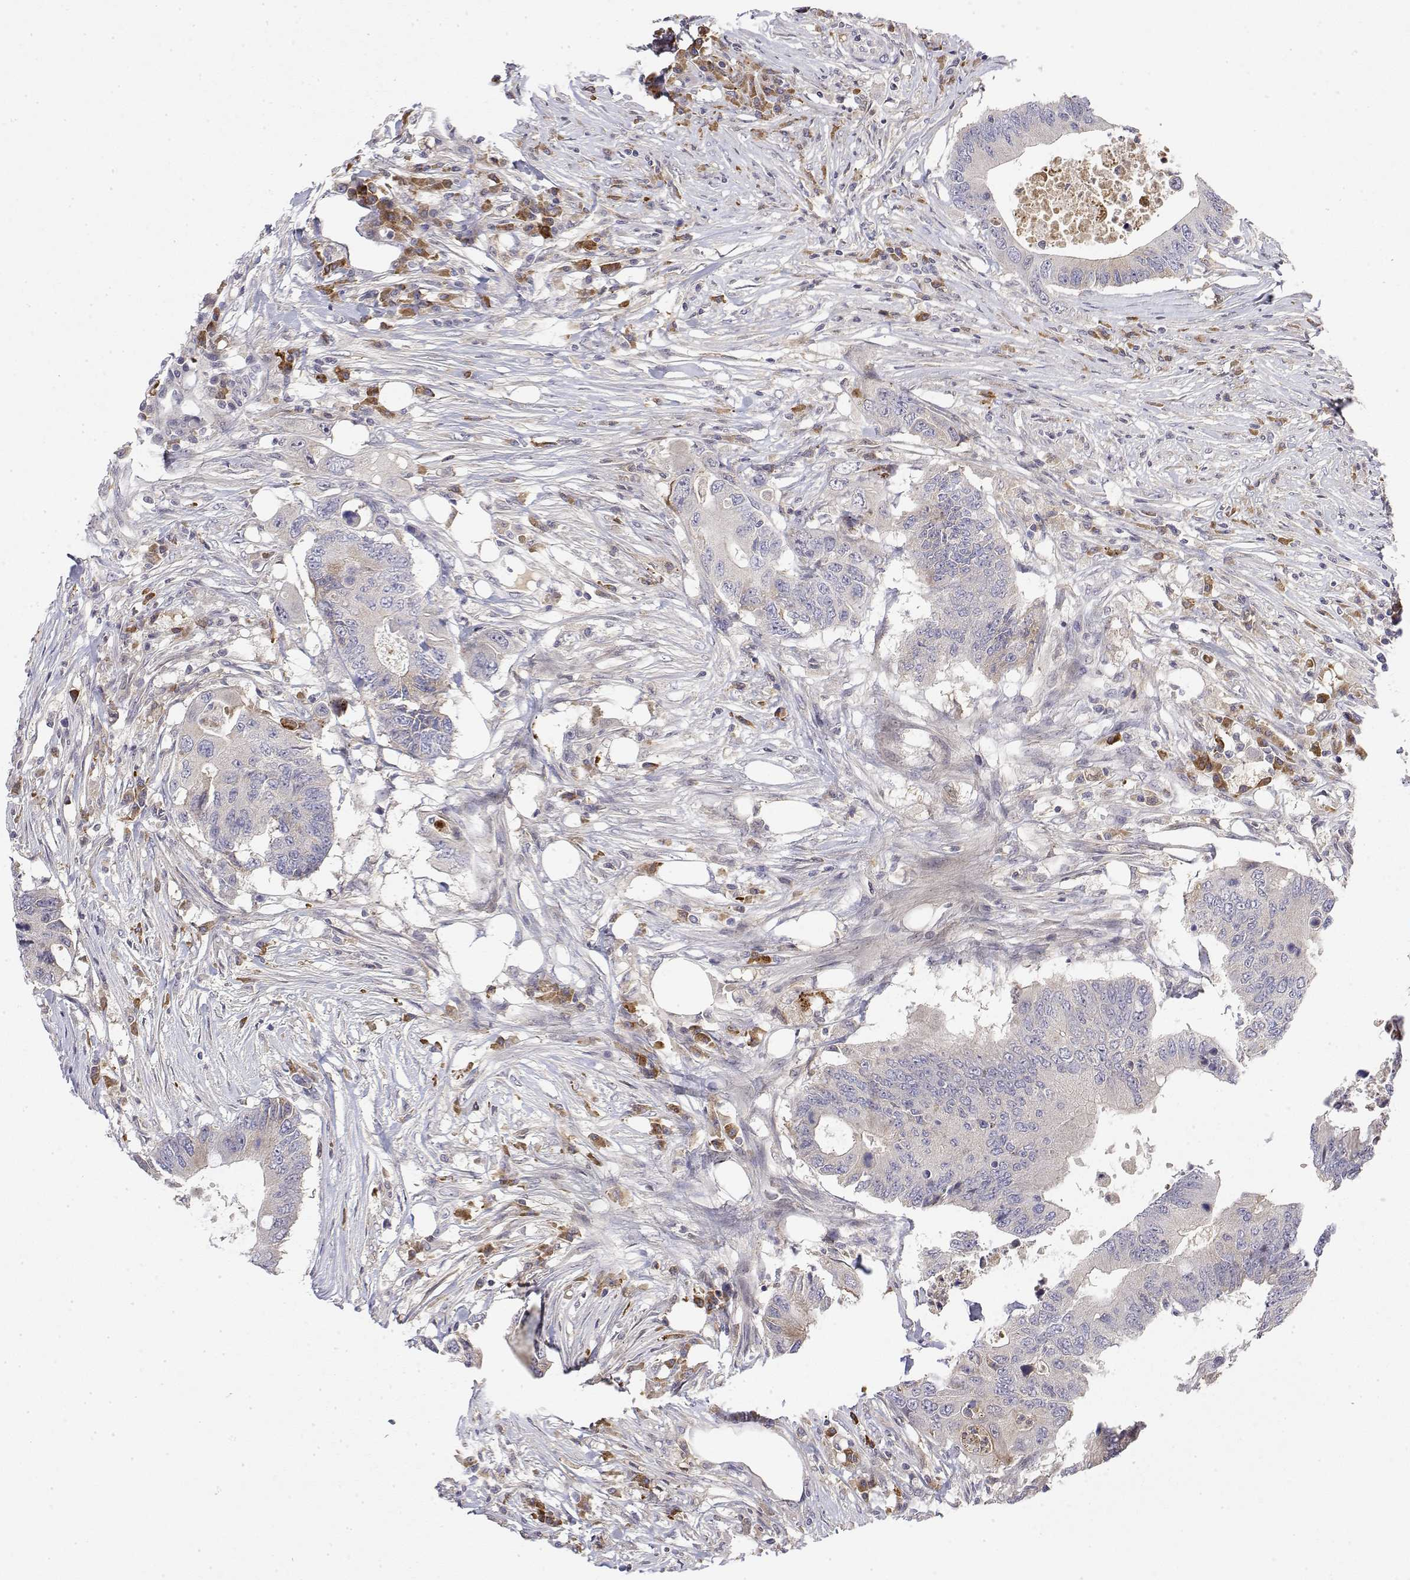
{"staining": {"intensity": "weak", "quantity": "<25%", "location": "cytoplasmic/membranous"}, "tissue": "colorectal cancer", "cell_type": "Tumor cells", "image_type": "cancer", "snomed": [{"axis": "morphology", "description": "Adenocarcinoma, NOS"}, {"axis": "topography", "description": "Colon"}], "caption": "Tumor cells are negative for protein expression in human colorectal cancer (adenocarcinoma).", "gene": "IGFBP4", "patient": {"sex": "male", "age": 71}}